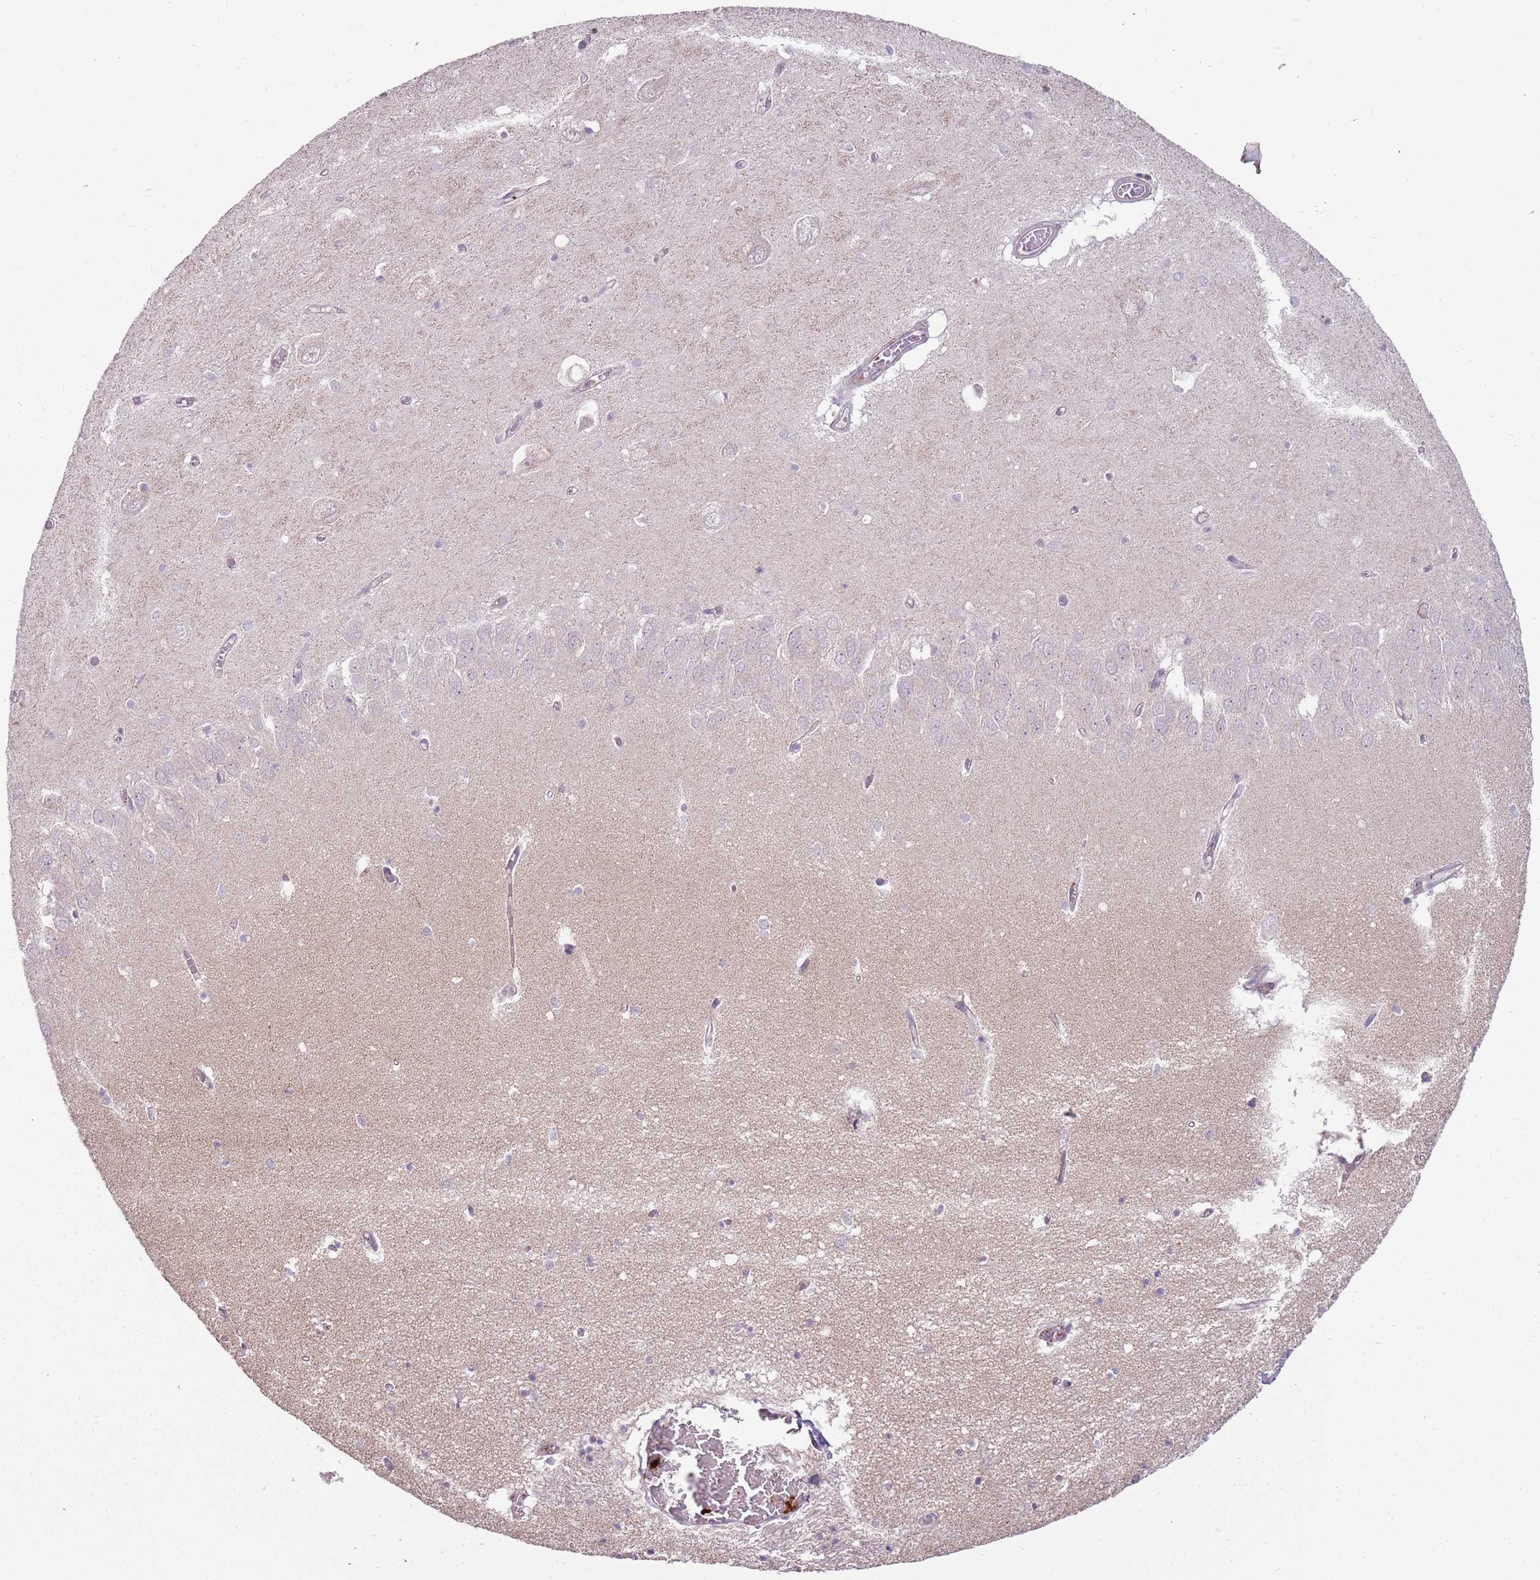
{"staining": {"intensity": "negative", "quantity": "none", "location": "none"}, "tissue": "hippocampus", "cell_type": "Glial cells", "image_type": "normal", "snomed": [{"axis": "morphology", "description": "Normal tissue, NOS"}, {"axis": "topography", "description": "Hippocampus"}], "caption": "Immunohistochemistry (IHC) micrograph of benign hippocampus: hippocampus stained with DAB displays no significant protein expression in glial cells. The staining was performed using DAB (3,3'-diaminobenzidine) to visualize the protein expression in brown, while the nuclei were stained in blue with hematoxylin (Magnification: 20x).", "gene": "SPATA31D1", "patient": {"sex": "male", "age": 70}}